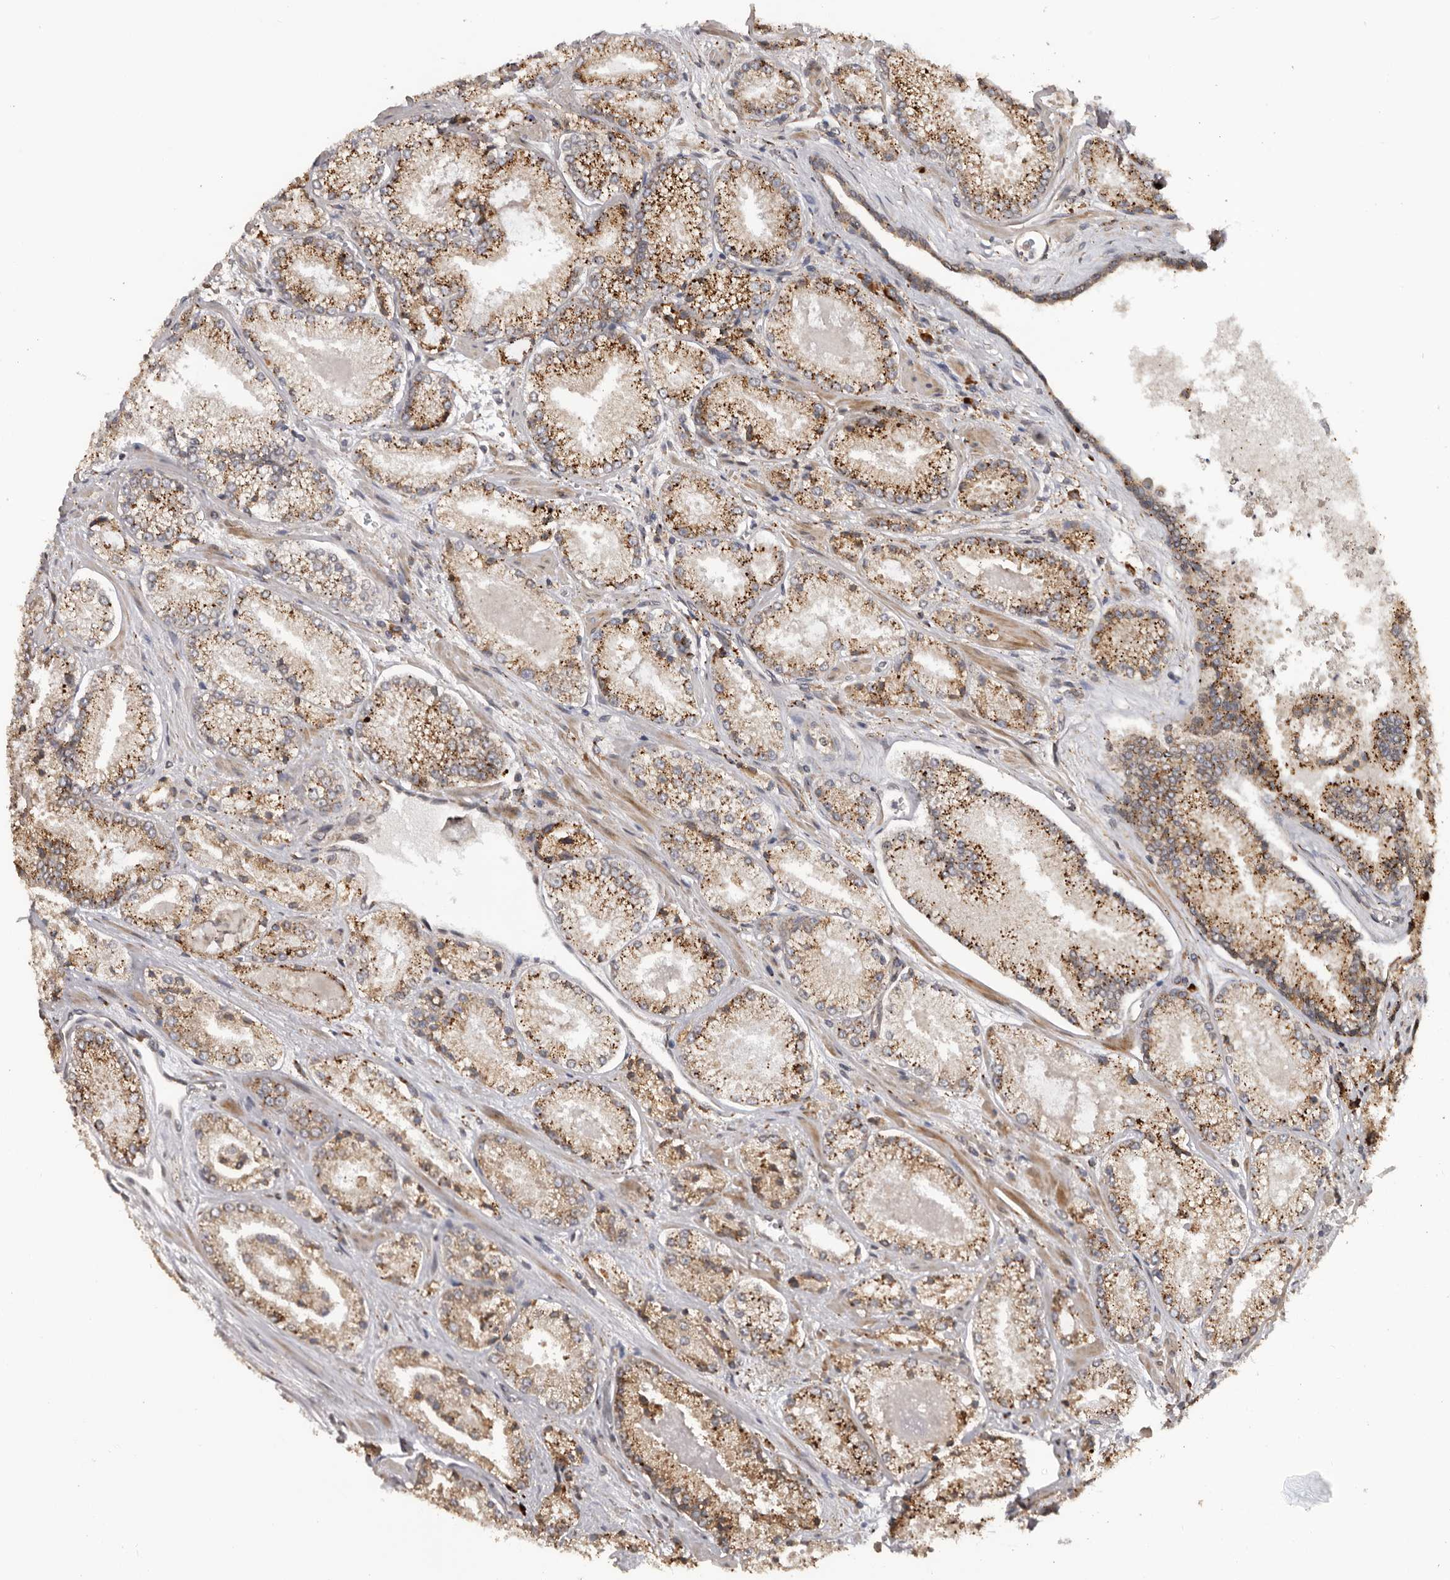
{"staining": {"intensity": "moderate", "quantity": ">75%", "location": "cytoplasmic/membranous"}, "tissue": "prostate cancer", "cell_type": "Tumor cells", "image_type": "cancer", "snomed": [{"axis": "morphology", "description": "Adenocarcinoma, High grade"}, {"axis": "topography", "description": "Prostate"}], "caption": "Moderate cytoplasmic/membranous protein staining is seen in approximately >75% of tumor cells in prostate cancer (high-grade adenocarcinoma).", "gene": "NUP43", "patient": {"sex": "male", "age": 73}}